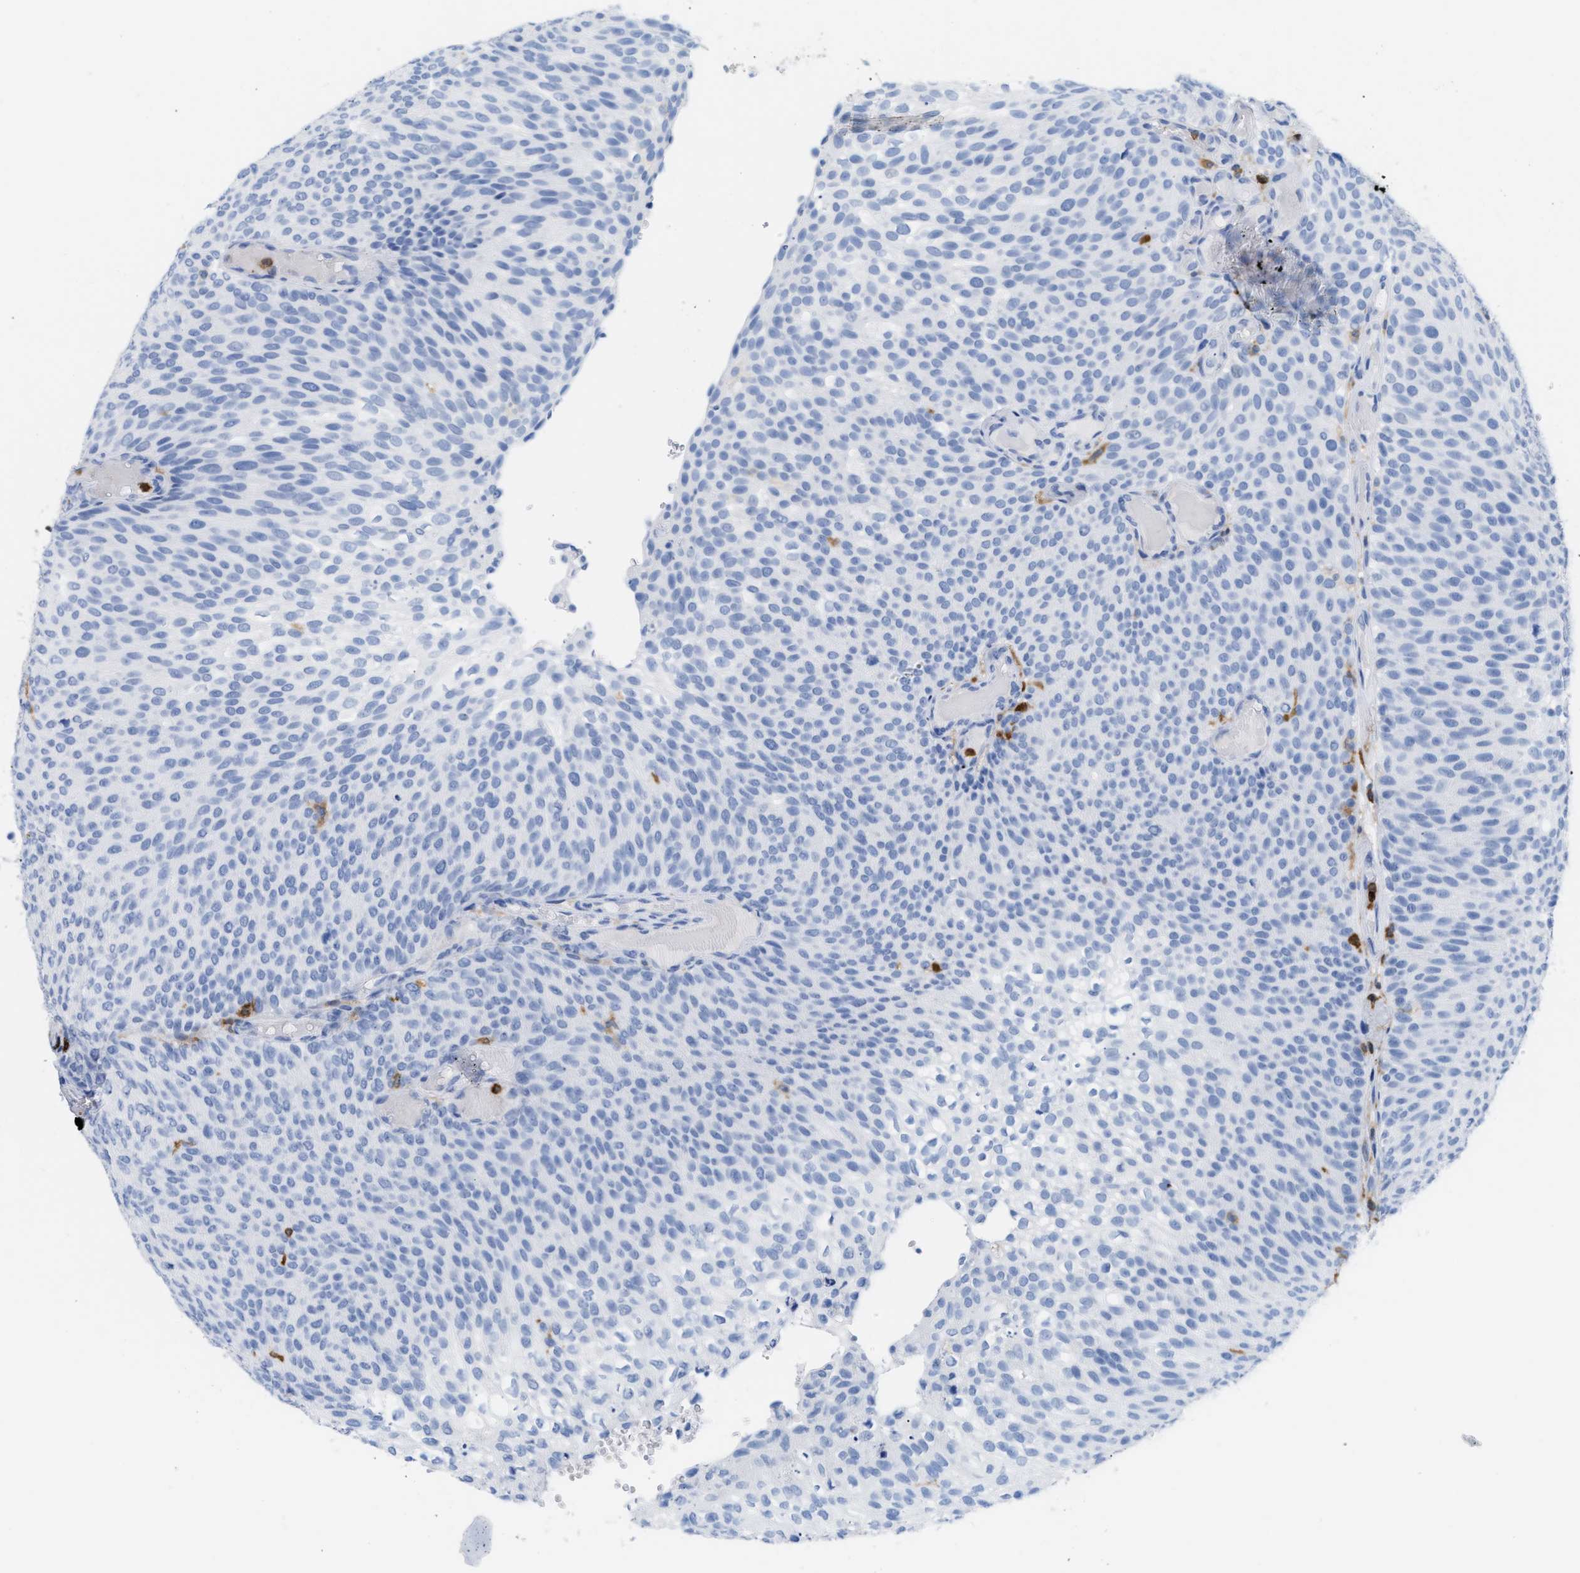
{"staining": {"intensity": "negative", "quantity": "none", "location": "none"}, "tissue": "urothelial cancer", "cell_type": "Tumor cells", "image_type": "cancer", "snomed": [{"axis": "morphology", "description": "Urothelial carcinoma, Low grade"}, {"axis": "topography", "description": "Urinary bladder"}], "caption": "High power microscopy histopathology image of an immunohistochemistry (IHC) image of urothelial carcinoma (low-grade), revealing no significant positivity in tumor cells. (Stains: DAB (3,3'-diaminobenzidine) IHC with hematoxylin counter stain, Microscopy: brightfield microscopy at high magnification).", "gene": "LCP1", "patient": {"sex": "male", "age": 78}}